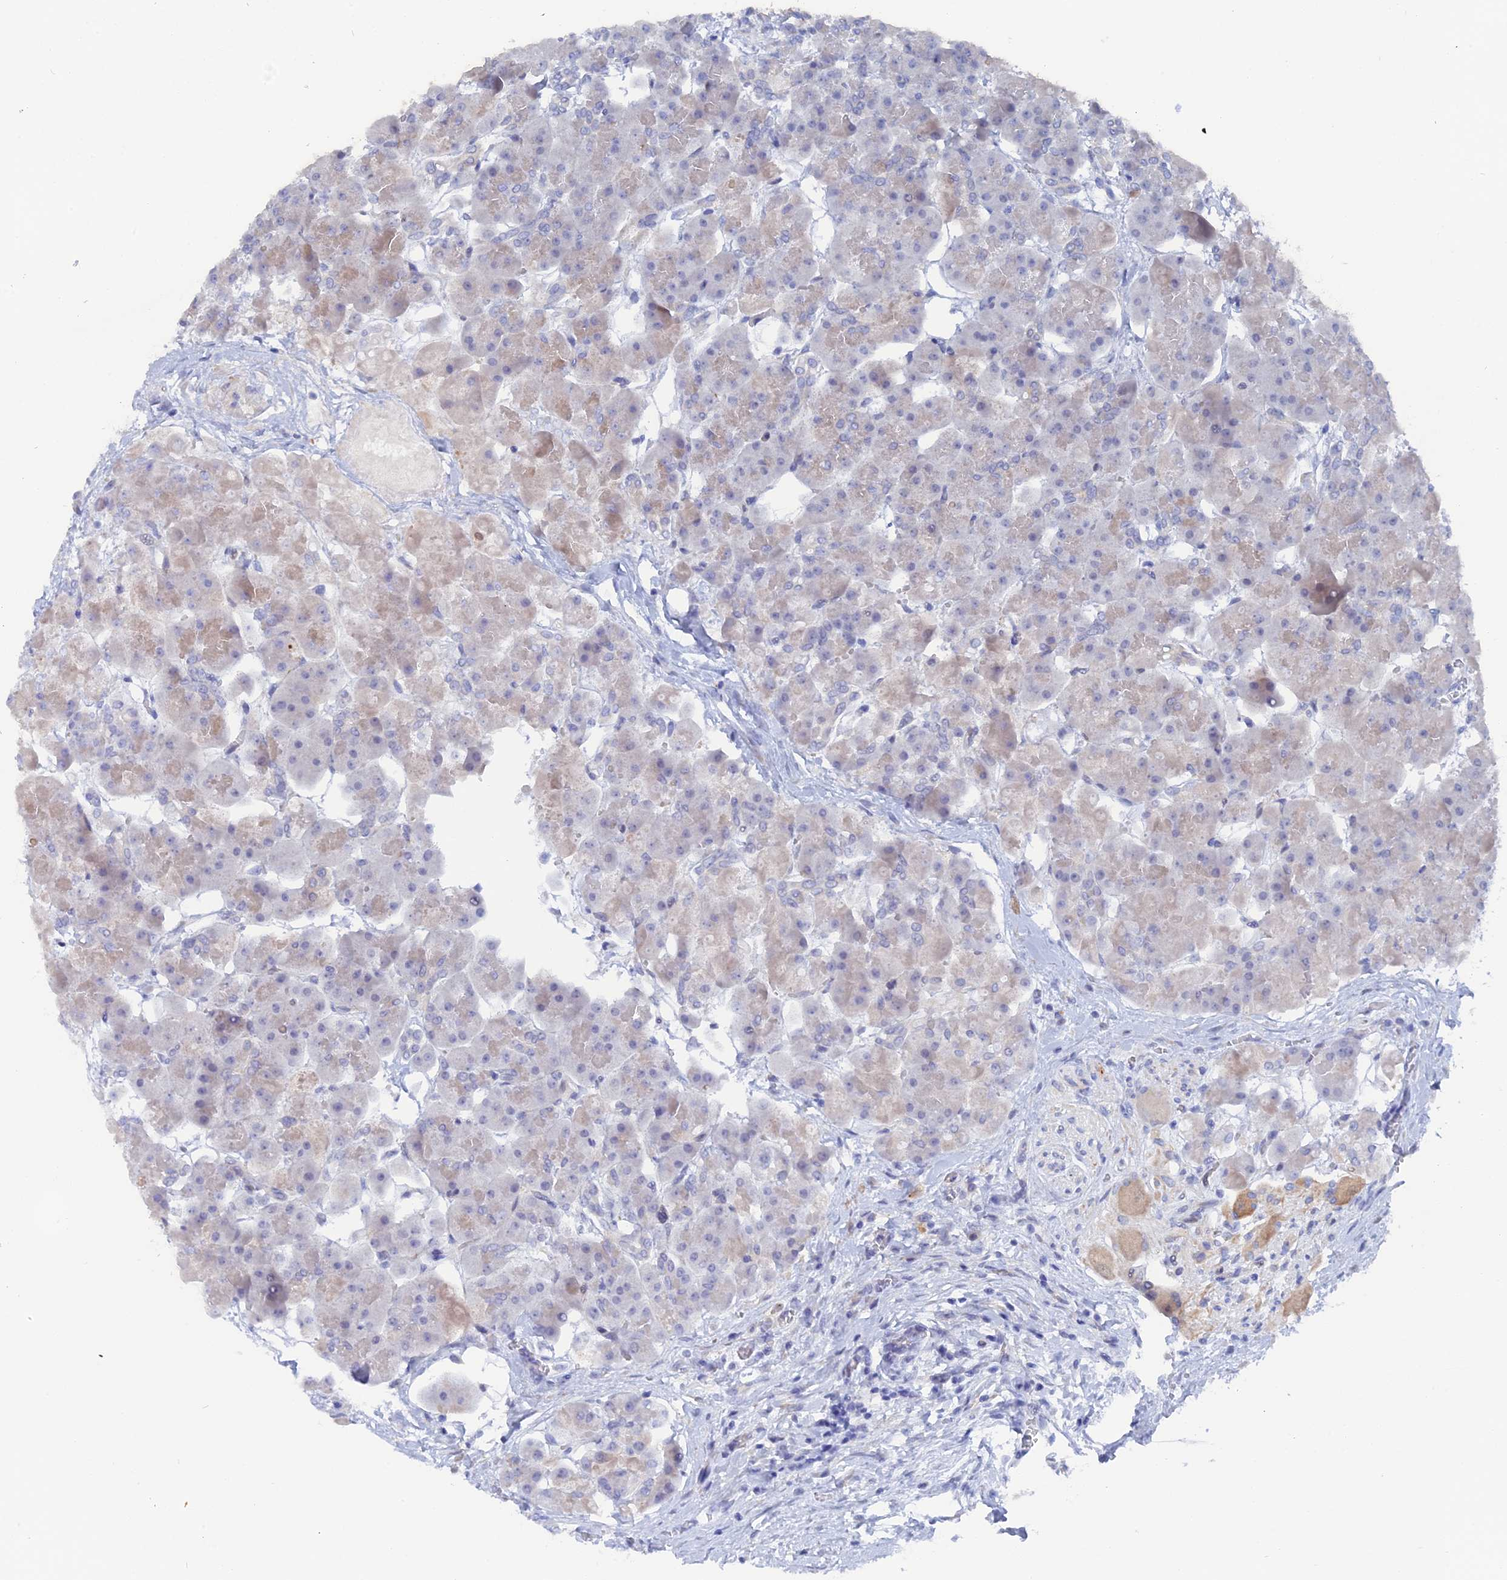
{"staining": {"intensity": "moderate", "quantity": "<25%", "location": "cytoplasmic/membranous"}, "tissue": "pancreas", "cell_type": "Exocrine glandular cells", "image_type": "normal", "snomed": [{"axis": "morphology", "description": "Normal tissue, NOS"}, {"axis": "topography", "description": "Pancreas"}], "caption": "IHC histopathology image of unremarkable human pancreas stained for a protein (brown), which displays low levels of moderate cytoplasmic/membranous expression in about <25% of exocrine glandular cells.", "gene": "DACT3", "patient": {"sex": "male", "age": 66}}